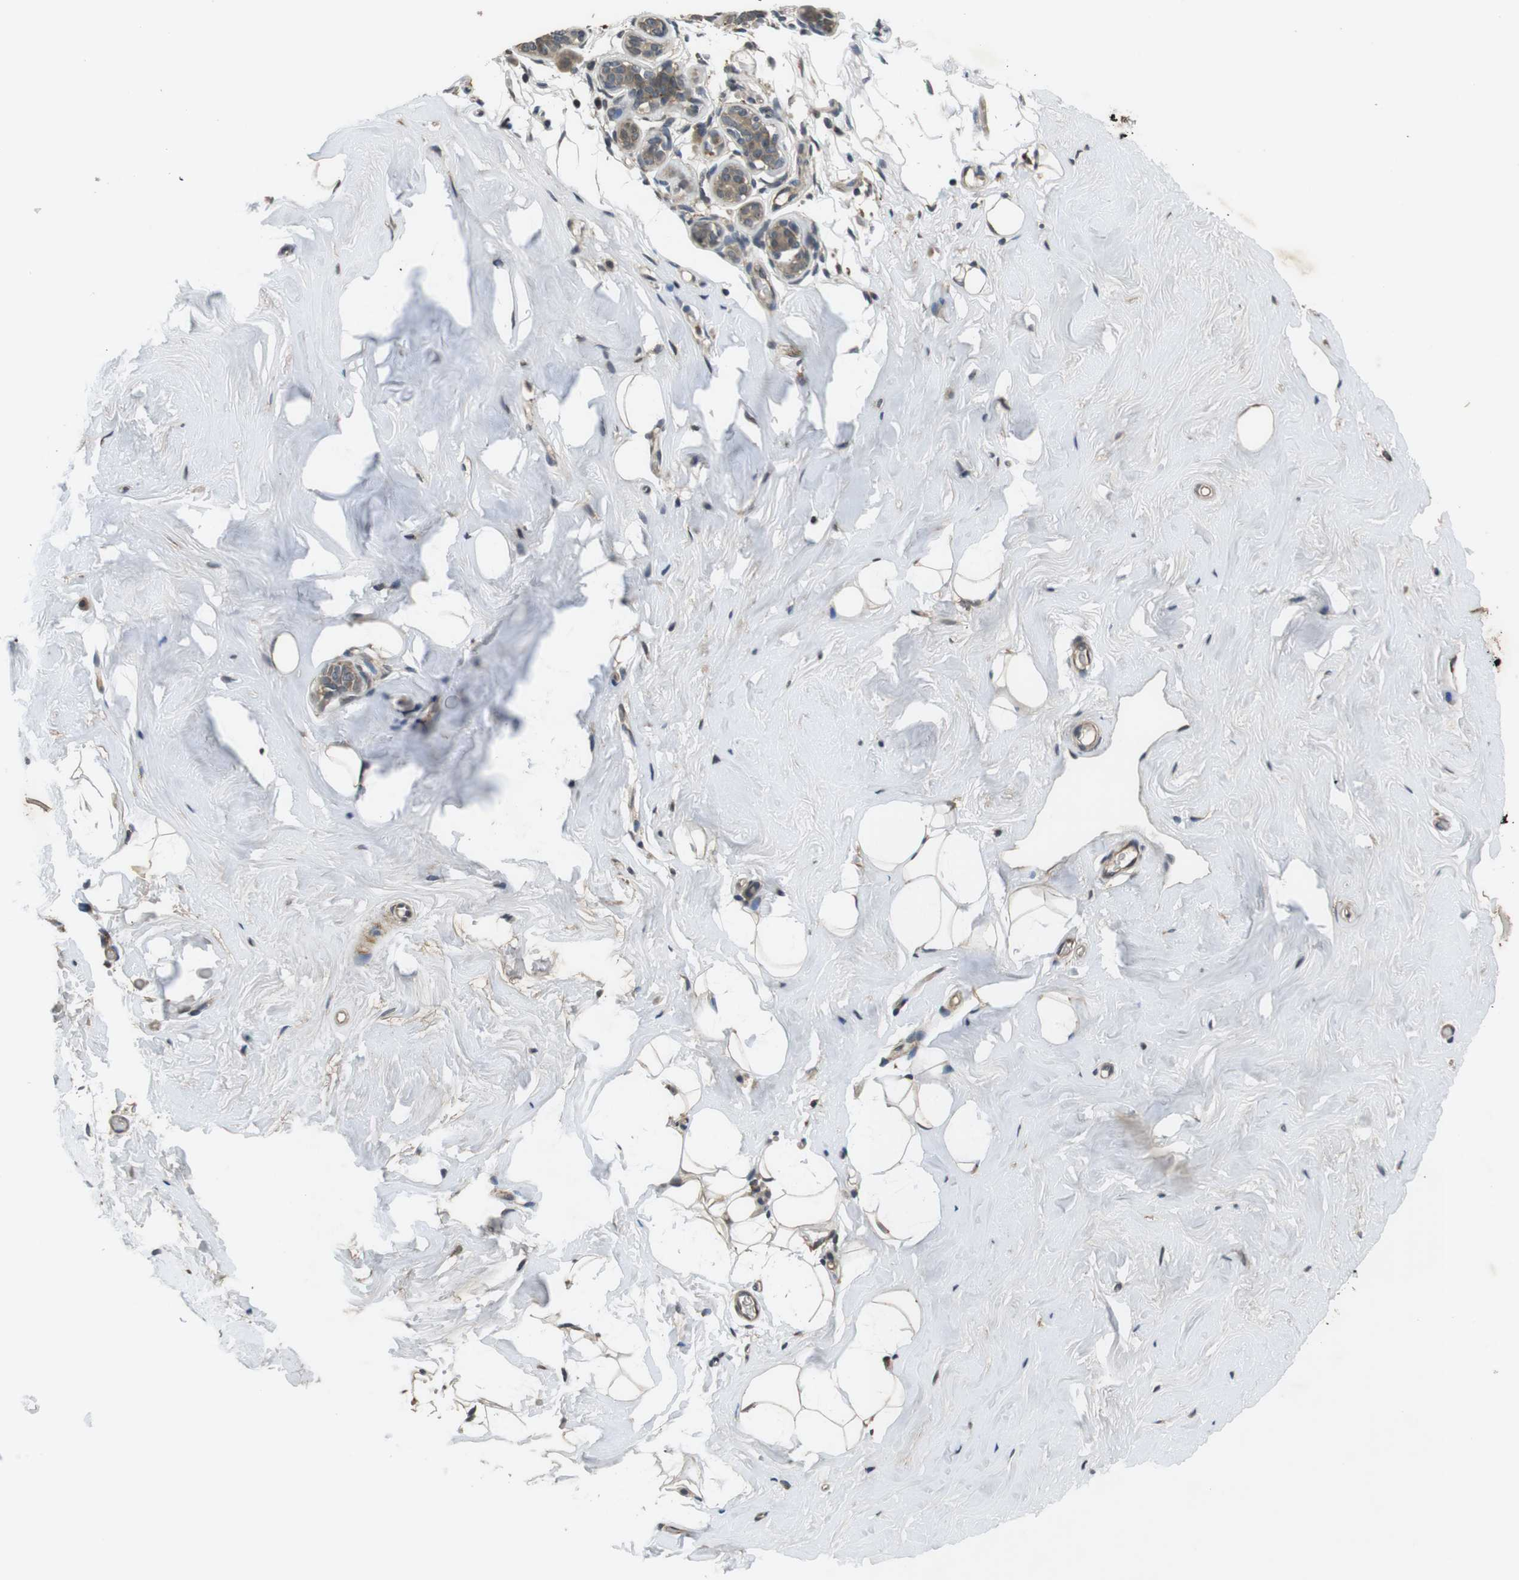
{"staining": {"intensity": "weak", "quantity": ">75%", "location": "cytoplasmic/membranous"}, "tissue": "breast", "cell_type": "Adipocytes", "image_type": "normal", "snomed": [{"axis": "morphology", "description": "Normal tissue, NOS"}, {"axis": "topography", "description": "Breast"}], "caption": "Breast stained with immunohistochemistry (IHC) shows weak cytoplasmic/membranous staining in approximately >75% of adipocytes.", "gene": "FZD10", "patient": {"sex": "female", "age": 75}}